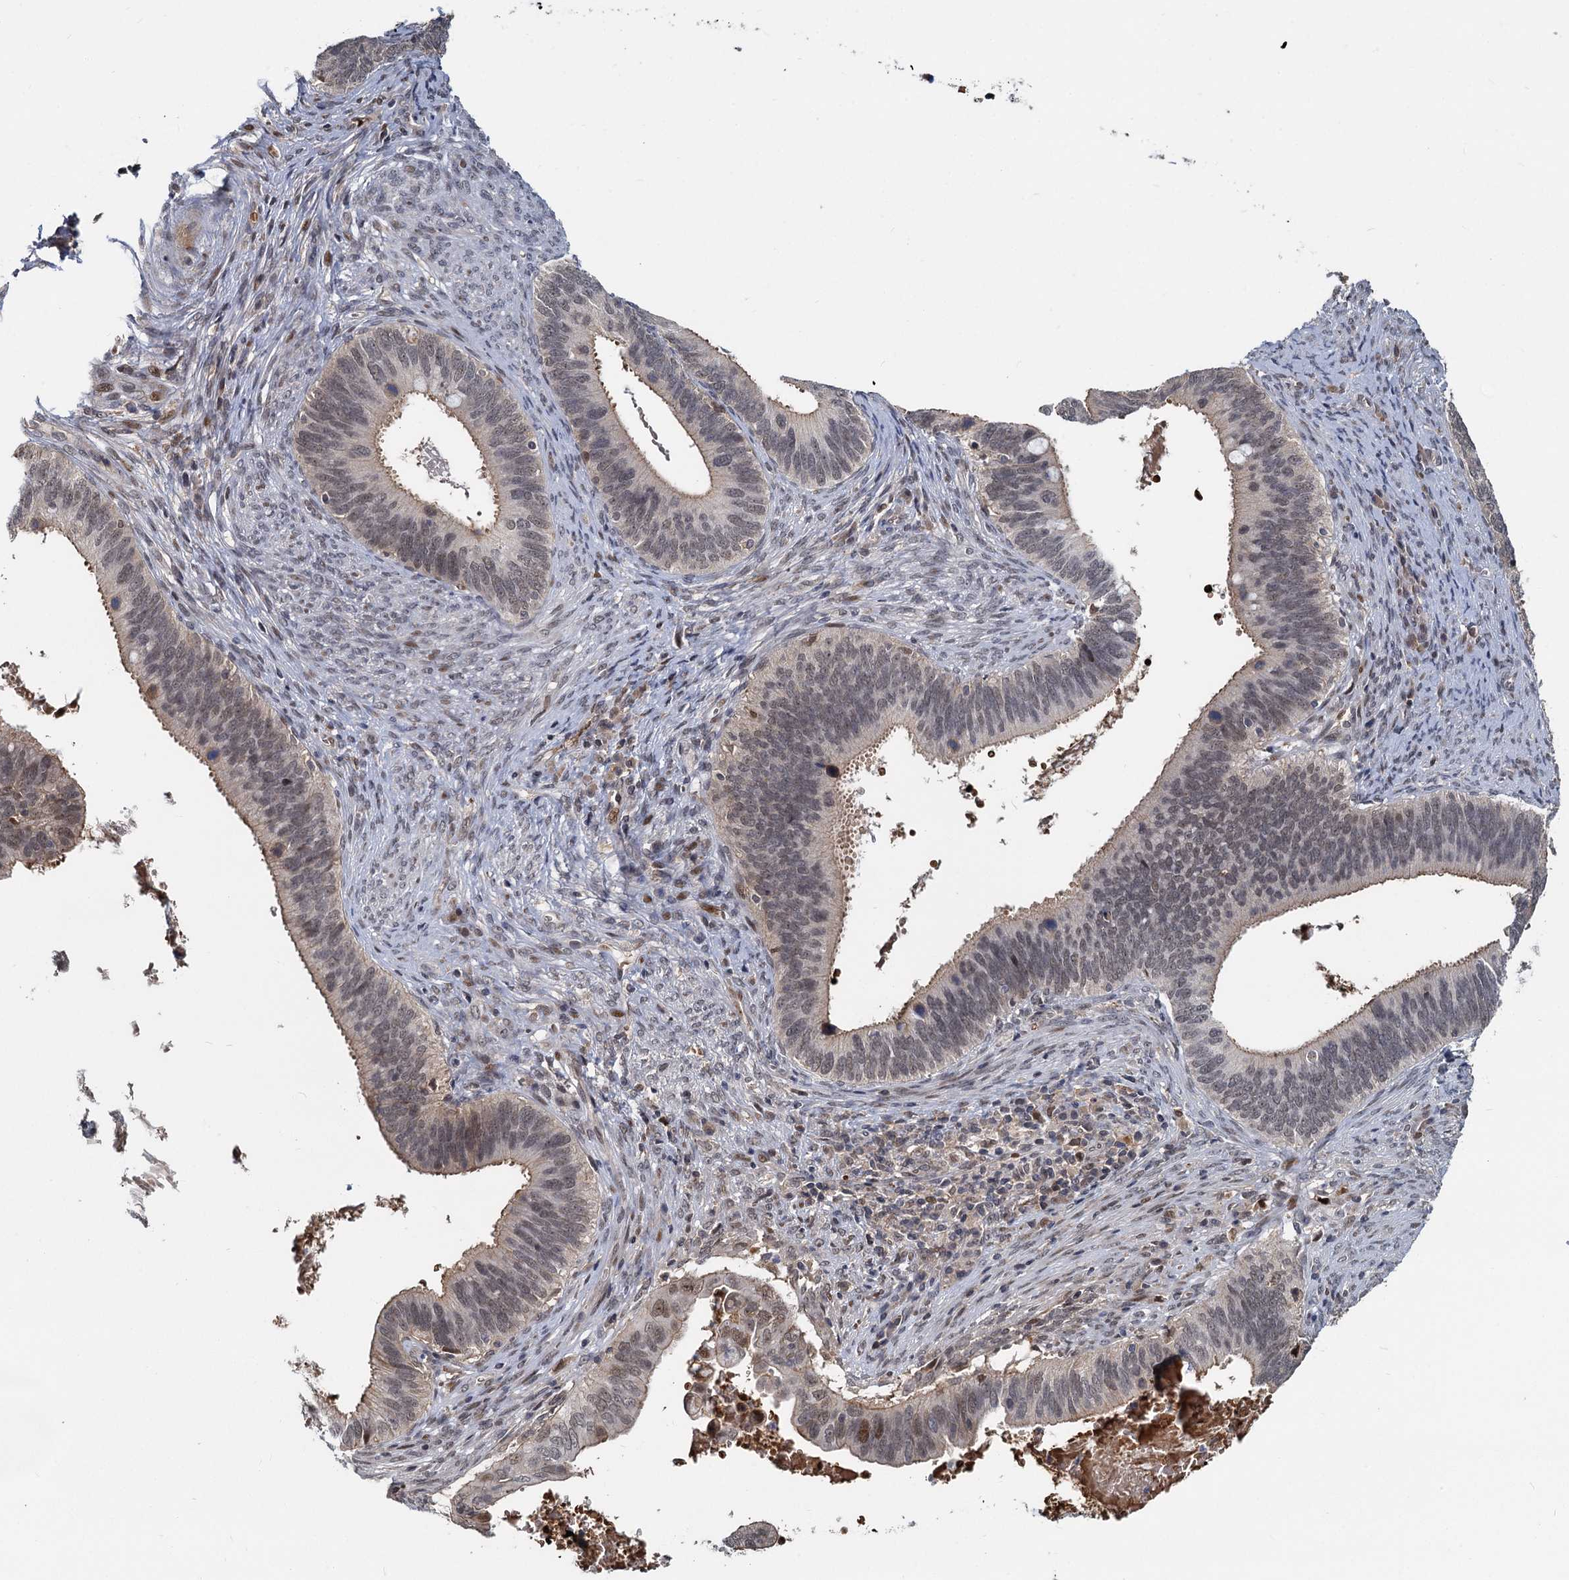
{"staining": {"intensity": "weak", "quantity": ">75%", "location": "cytoplasmic/membranous,nuclear"}, "tissue": "cervical cancer", "cell_type": "Tumor cells", "image_type": "cancer", "snomed": [{"axis": "morphology", "description": "Adenocarcinoma, NOS"}, {"axis": "topography", "description": "Cervix"}], "caption": "This photomicrograph exhibits cervical adenocarcinoma stained with immunohistochemistry to label a protein in brown. The cytoplasmic/membranous and nuclear of tumor cells show weak positivity for the protein. Nuclei are counter-stained blue.", "gene": "FANCI", "patient": {"sex": "female", "age": 42}}